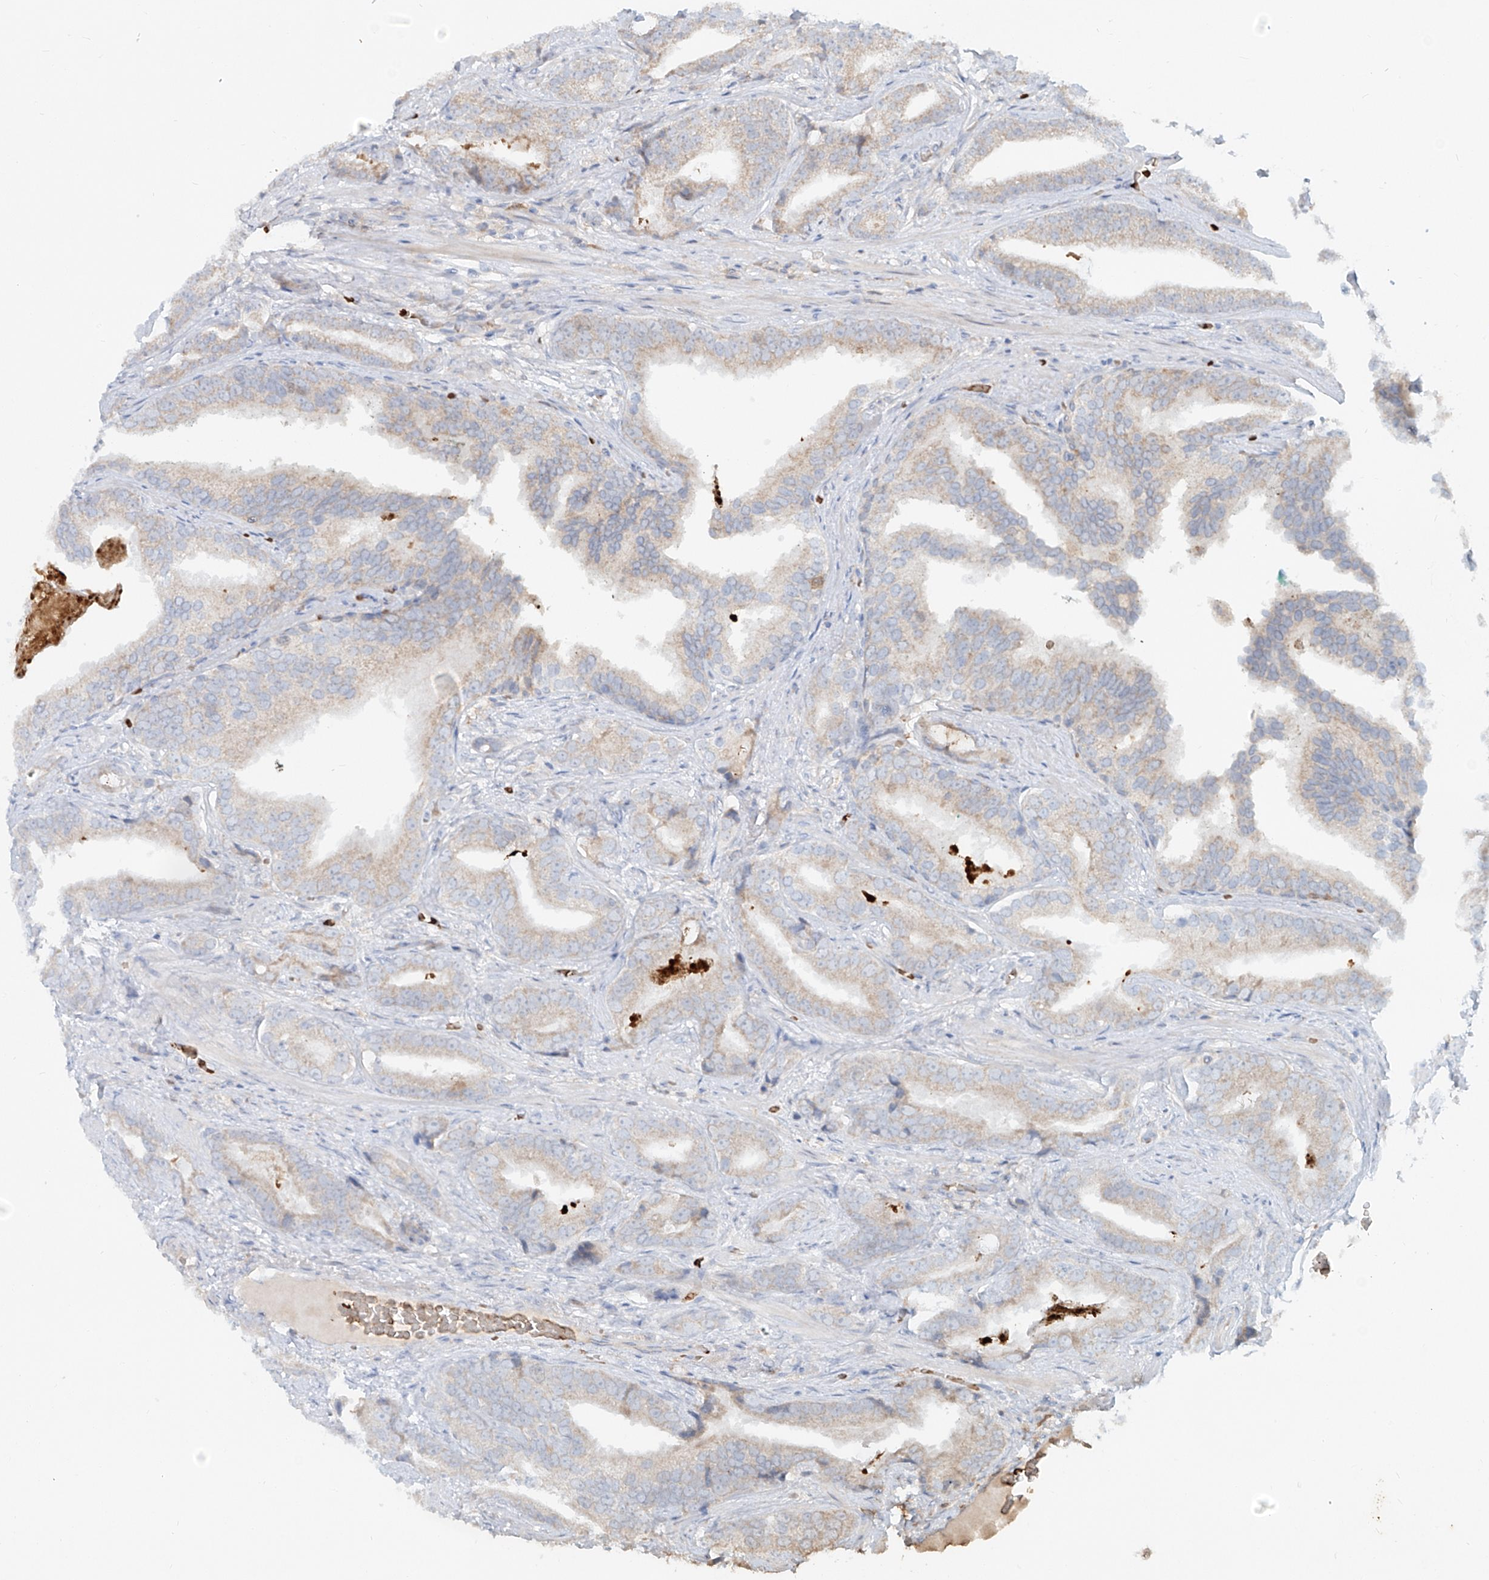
{"staining": {"intensity": "weak", "quantity": "<25%", "location": "cytoplasmic/membranous"}, "tissue": "prostate cancer", "cell_type": "Tumor cells", "image_type": "cancer", "snomed": [{"axis": "morphology", "description": "Adenocarcinoma, Low grade"}, {"axis": "topography", "description": "Prostate"}], "caption": "Immunohistochemistry (IHC) of adenocarcinoma (low-grade) (prostate) shows no staining in tumor cells. Brightfield microscopy of immunohistochemistry (IHC) stained with DAB (3,3'-diaminobenzidine) (brown) and hematoxylin (blue), captured at high magnification.", "gene": "FGD2", "patient": {"sex": "male", "age": 67}}